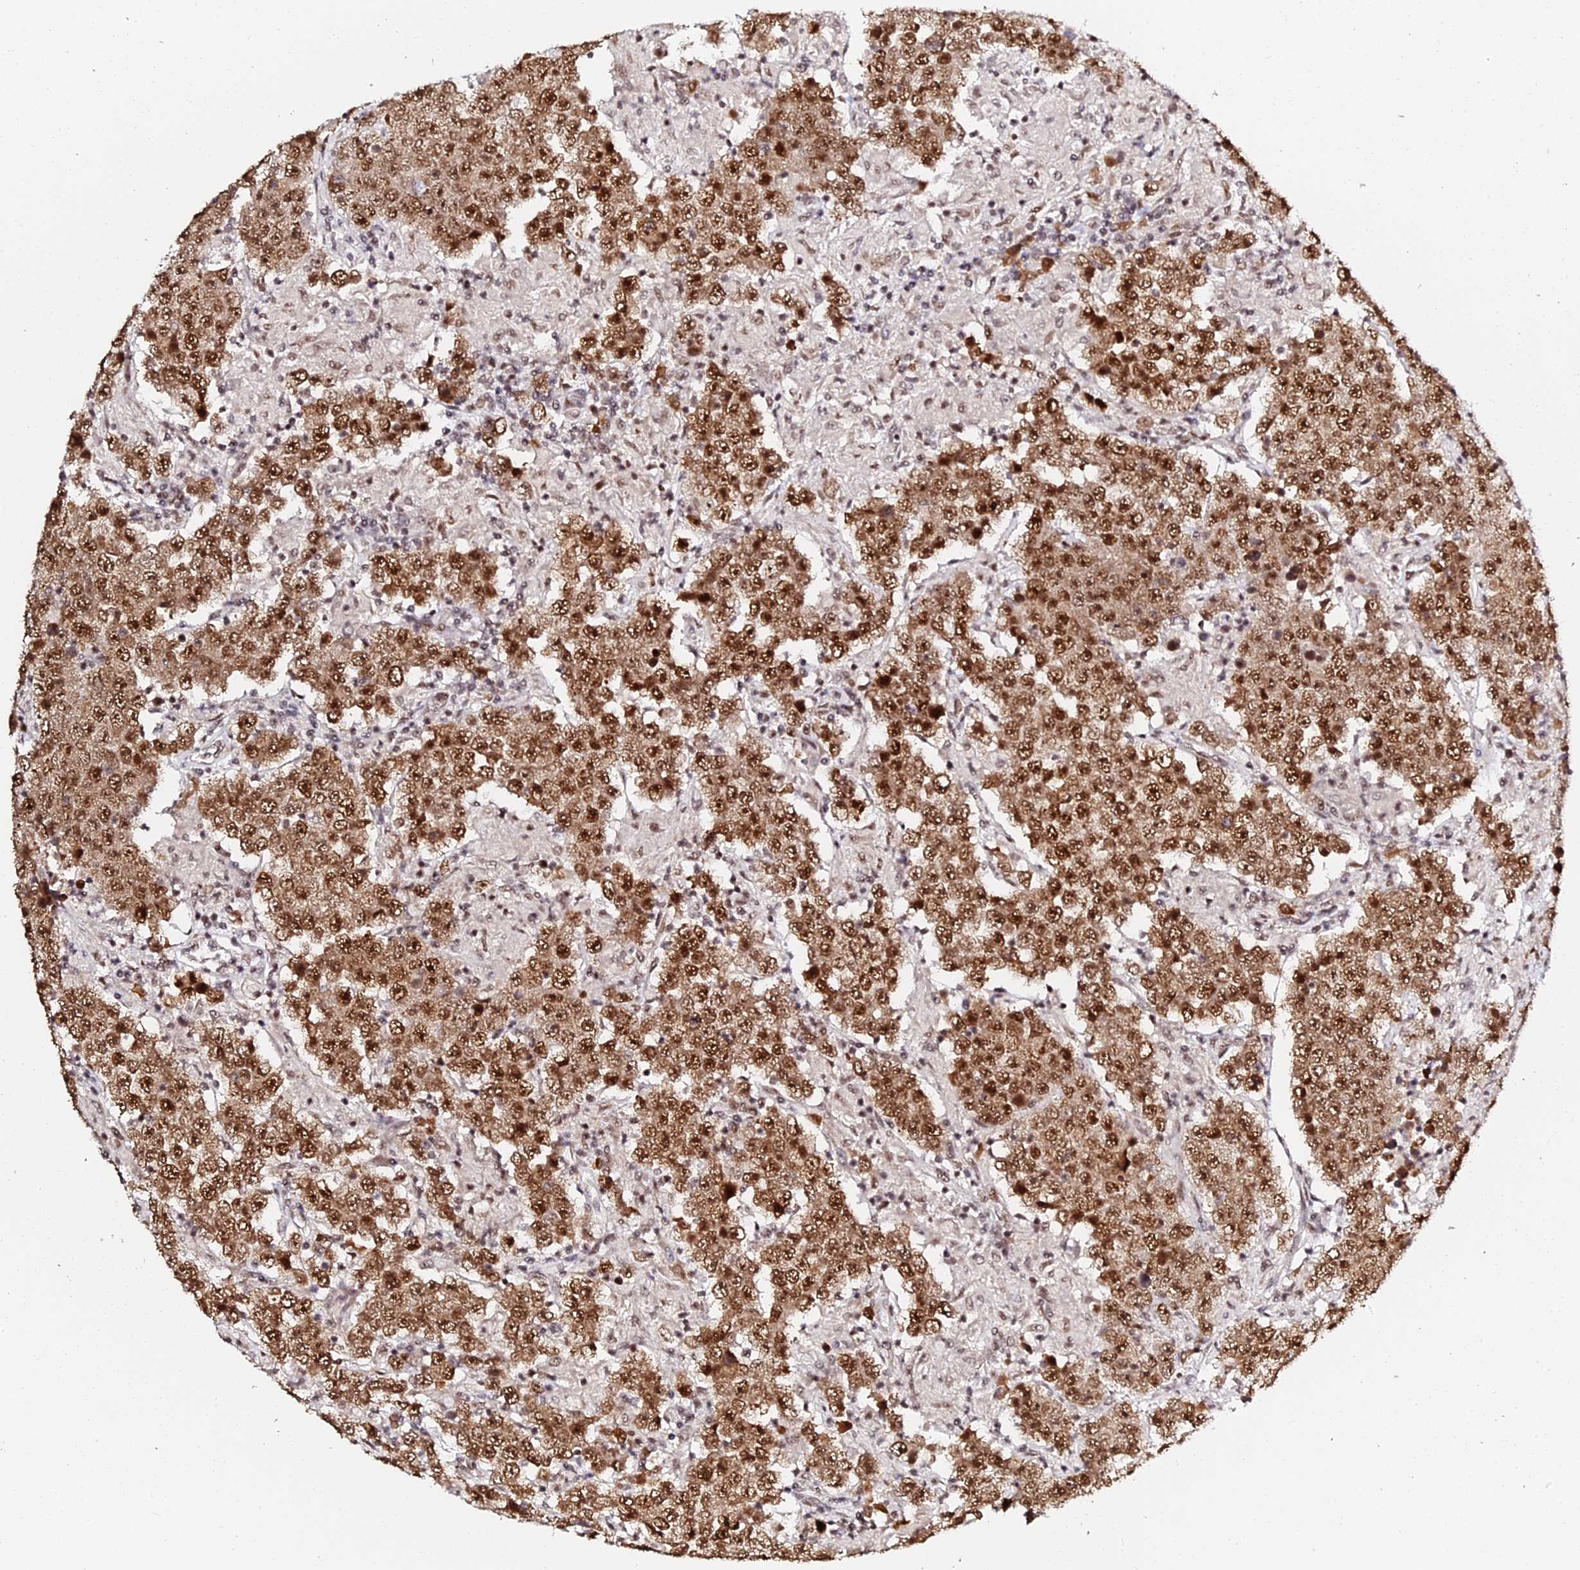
{"staining": {"intensity": "moderate", "quantity": ">75%", "location": "cytoplasmic/membranous,nuclear"}, "tissue": "testis cancer", "cell_type": "Tumor cells", "image_type": "cancer", "snomed": [{"axis": "morphology", "description": "Normal tissue, NOS"}, {"axis": "morphology", "description": "Urothelial carcinoma, High grade"}, {"axis": "morphology", "description": "Seminoma, NOS"}, {"axis": "morphology", "description": "Carcinoma, Embryonal, NOS"}, {"axis": "topography", "description": "Urinary bladder"}, {"axis": "topography", "description": "Testis"}], "caption": "A high-resolution photomicrograph shows IHC staining of high-grade urothelial carcinoma (testis), which displays moderate cytoplasmic/membranous and nuclear staining in about >75% of tumor cells. The staining is performed using DAB (3,3'-diaminobenzidine) brown chromogen to label protein expression. The nuclei are counter-stained blue using hematoxylin.", "gene": "MCRS1", "patient": {"sex": "male", "age": 41}}